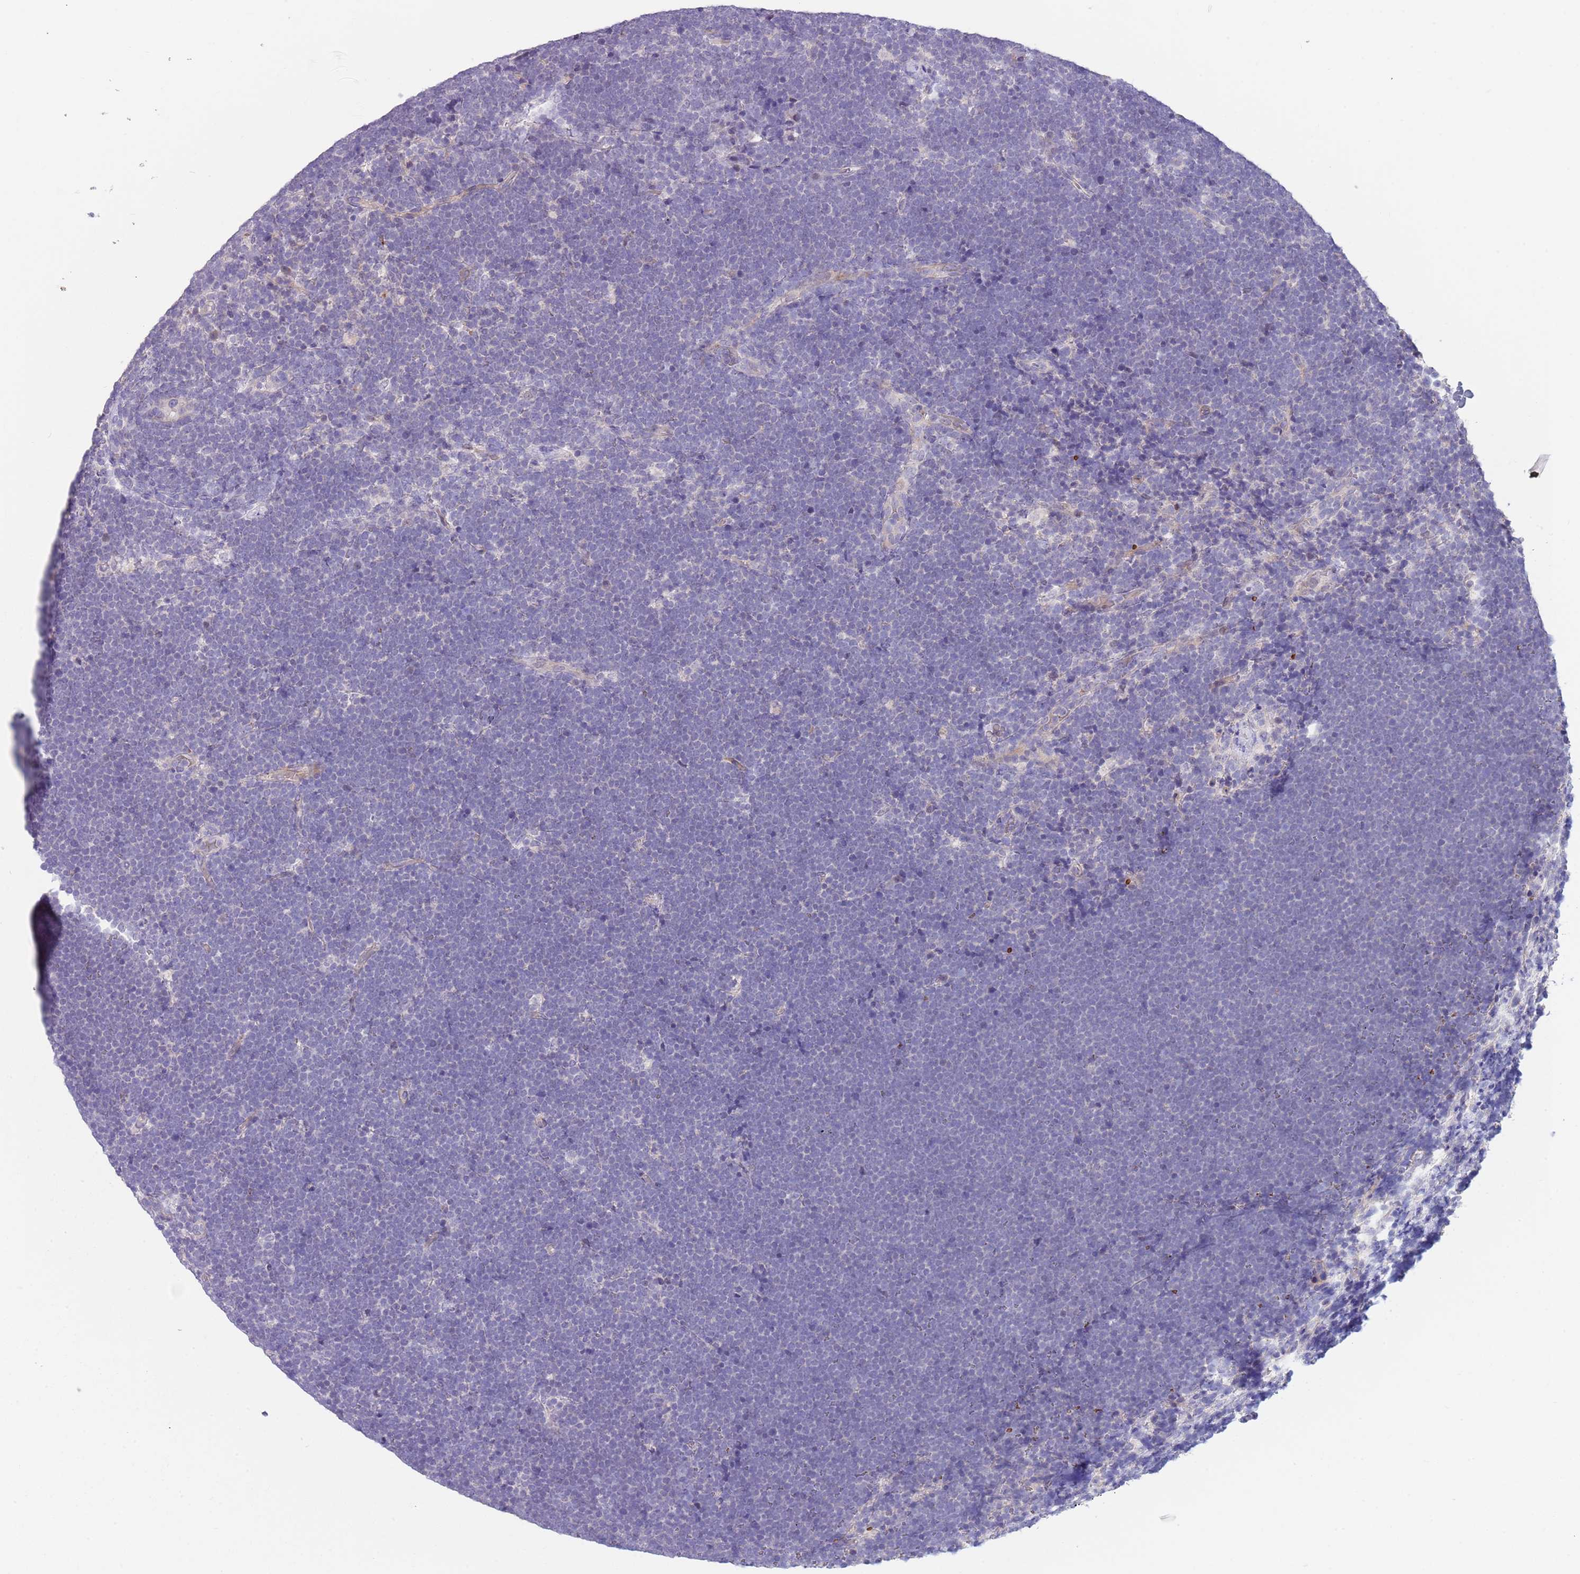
{"staining": {"intensity": "negative", "quantity": "none", "location": "none"}, "tissue": "lymphoma", "cell_type": "Tumor cells", "image_type": "cancer", "snomed": [{"axis": "morphology", "description": "Malignant lymphoma, non-Hodgkin's type, High grade"}, {"axis": "topography", "description": "Lymph node"}], "caption": "Immunohistochemistry micrograph of lymphoma stained for a protein (brown), which shows no positivity in tumor cells.", "gene": "ZNF14", "patient": {"sex": "male", "age": 13}}